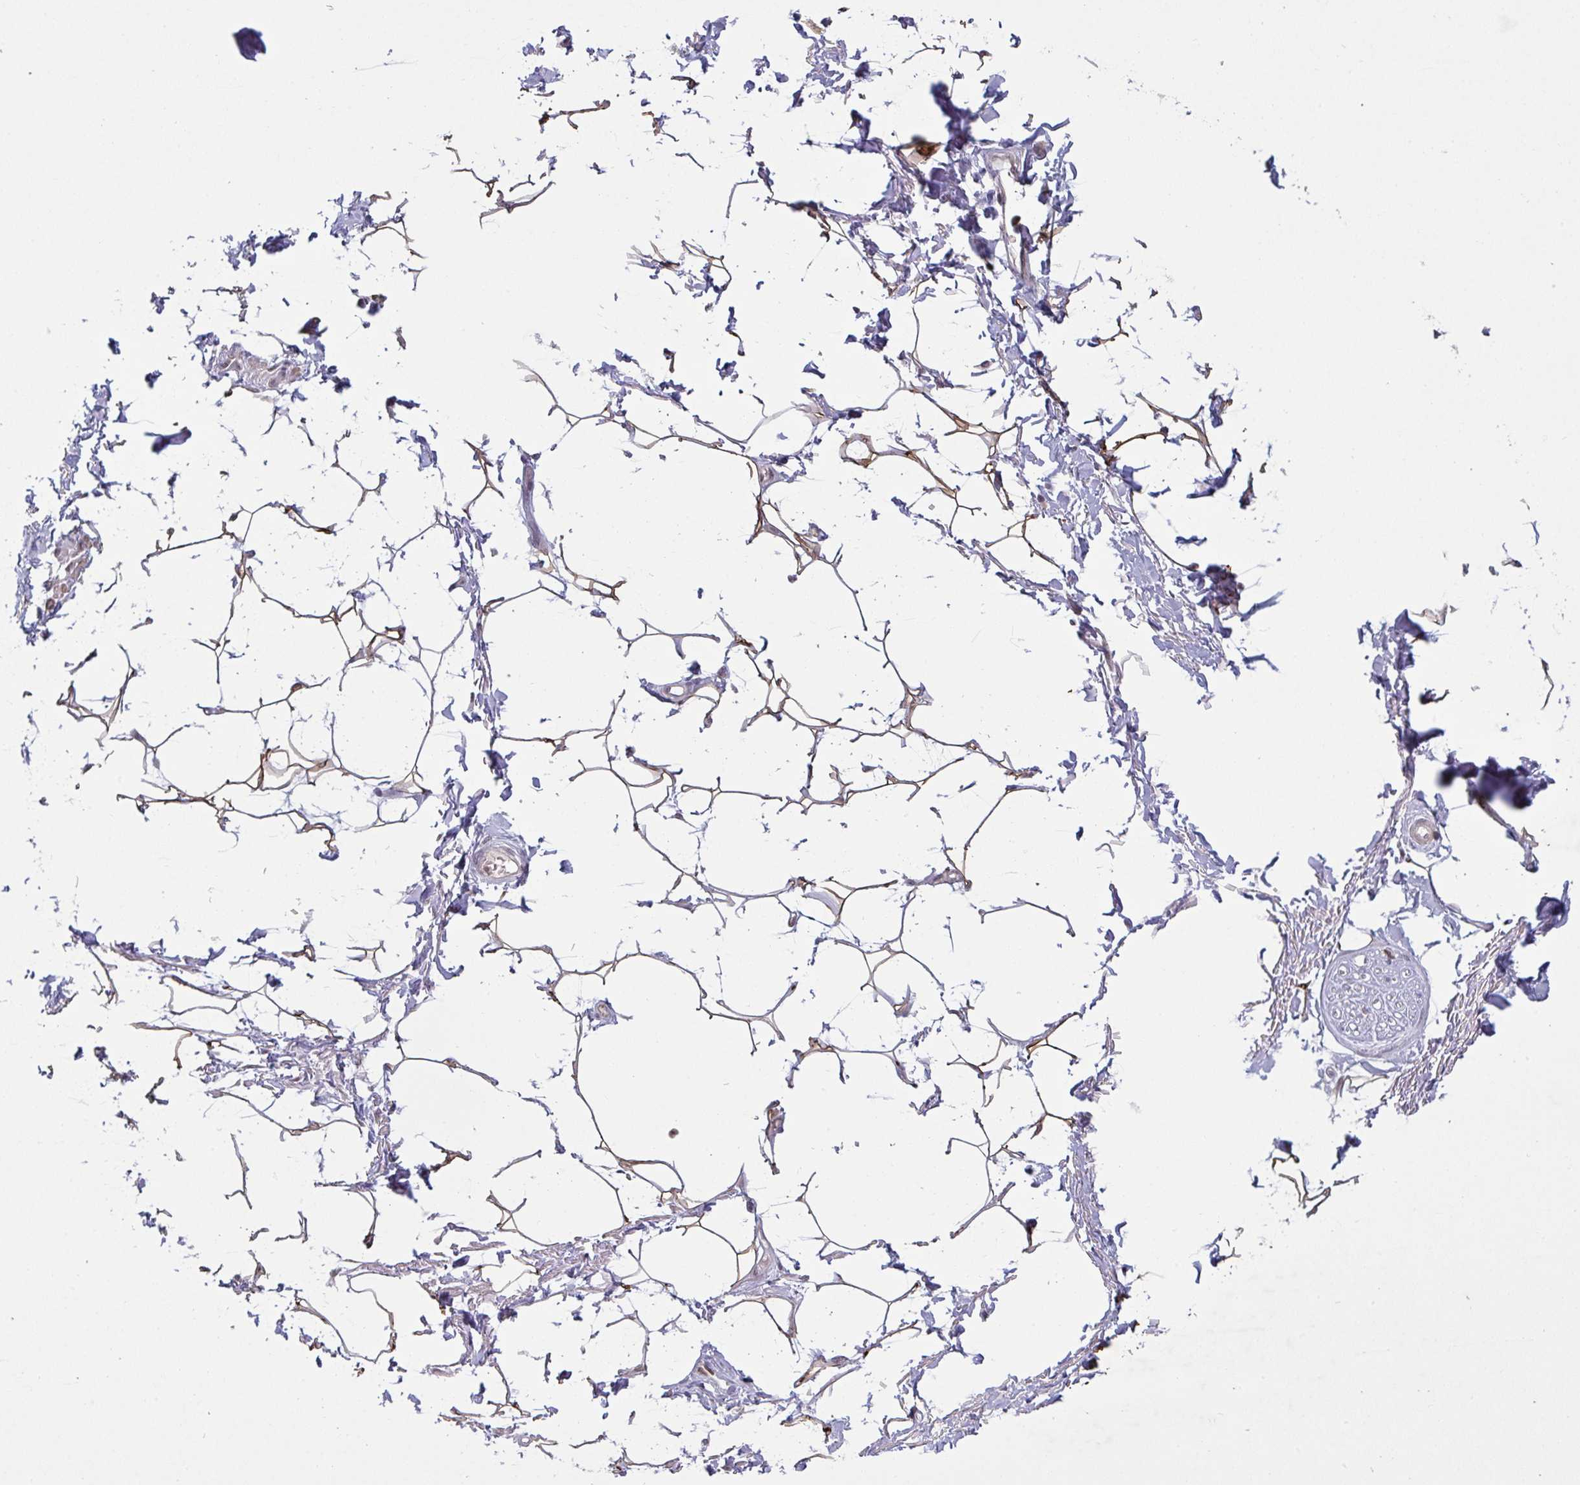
{"staining": {"intensity": "strong", "quantity": ">75%", "location": "cytoplasmic/membranous"}, "tissue": "adipose tissue", "cell_type": "Adipocytes", "image_type": "normal", "snomed": [{"axis": "morphology", "description": "Normal tissue, NOS"}, {"axis": "topography", "description": "Peripheral nerve tissue"}], "caption": "The image demonstrates staining of unremarkable adipose tissue, revealing strong cytoplasmic/membranous protein staining (brown color) within adipocytes.", "gene": "NLRP13", "patient": {"sex": "male", "age": 51}}